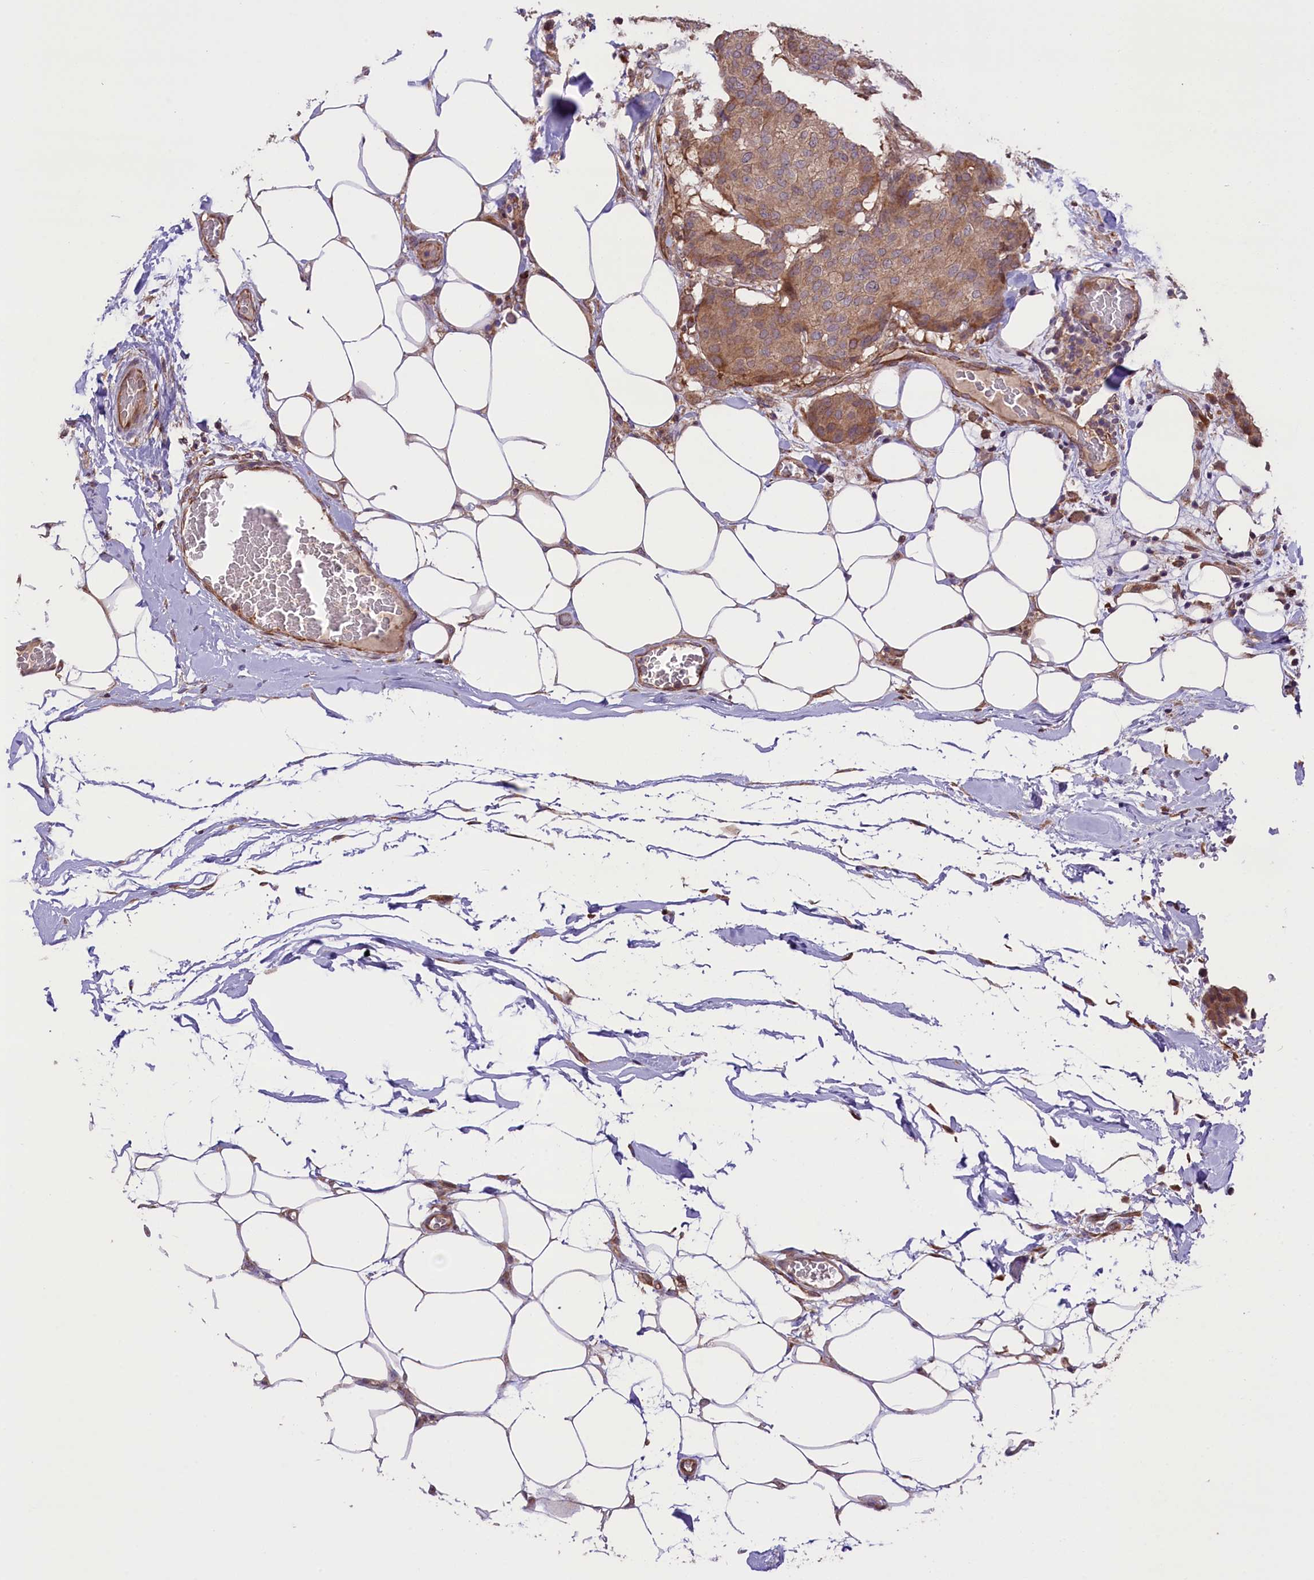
{"staining": {"intensity": "moderate", "quantity": ">75%", "location": "cytoplasmic/membranous"}, "tissue": "breast cancer", "cell_type": "Tumor cells", "image_type": "cancer", "snomed": [{"axis": "morphology", "description": "Duct carcinoma"}, {"axis": "topography", "description": "Breast"}], "caption": "Immunohistochemical staining of human breast intraductal carcinoma displays moderate cytoplasmic/membranous protein staining in approximately >75% of tumor cells.", "gene": "HDAC5", "patient": {"sex": "female", "age": 75}}